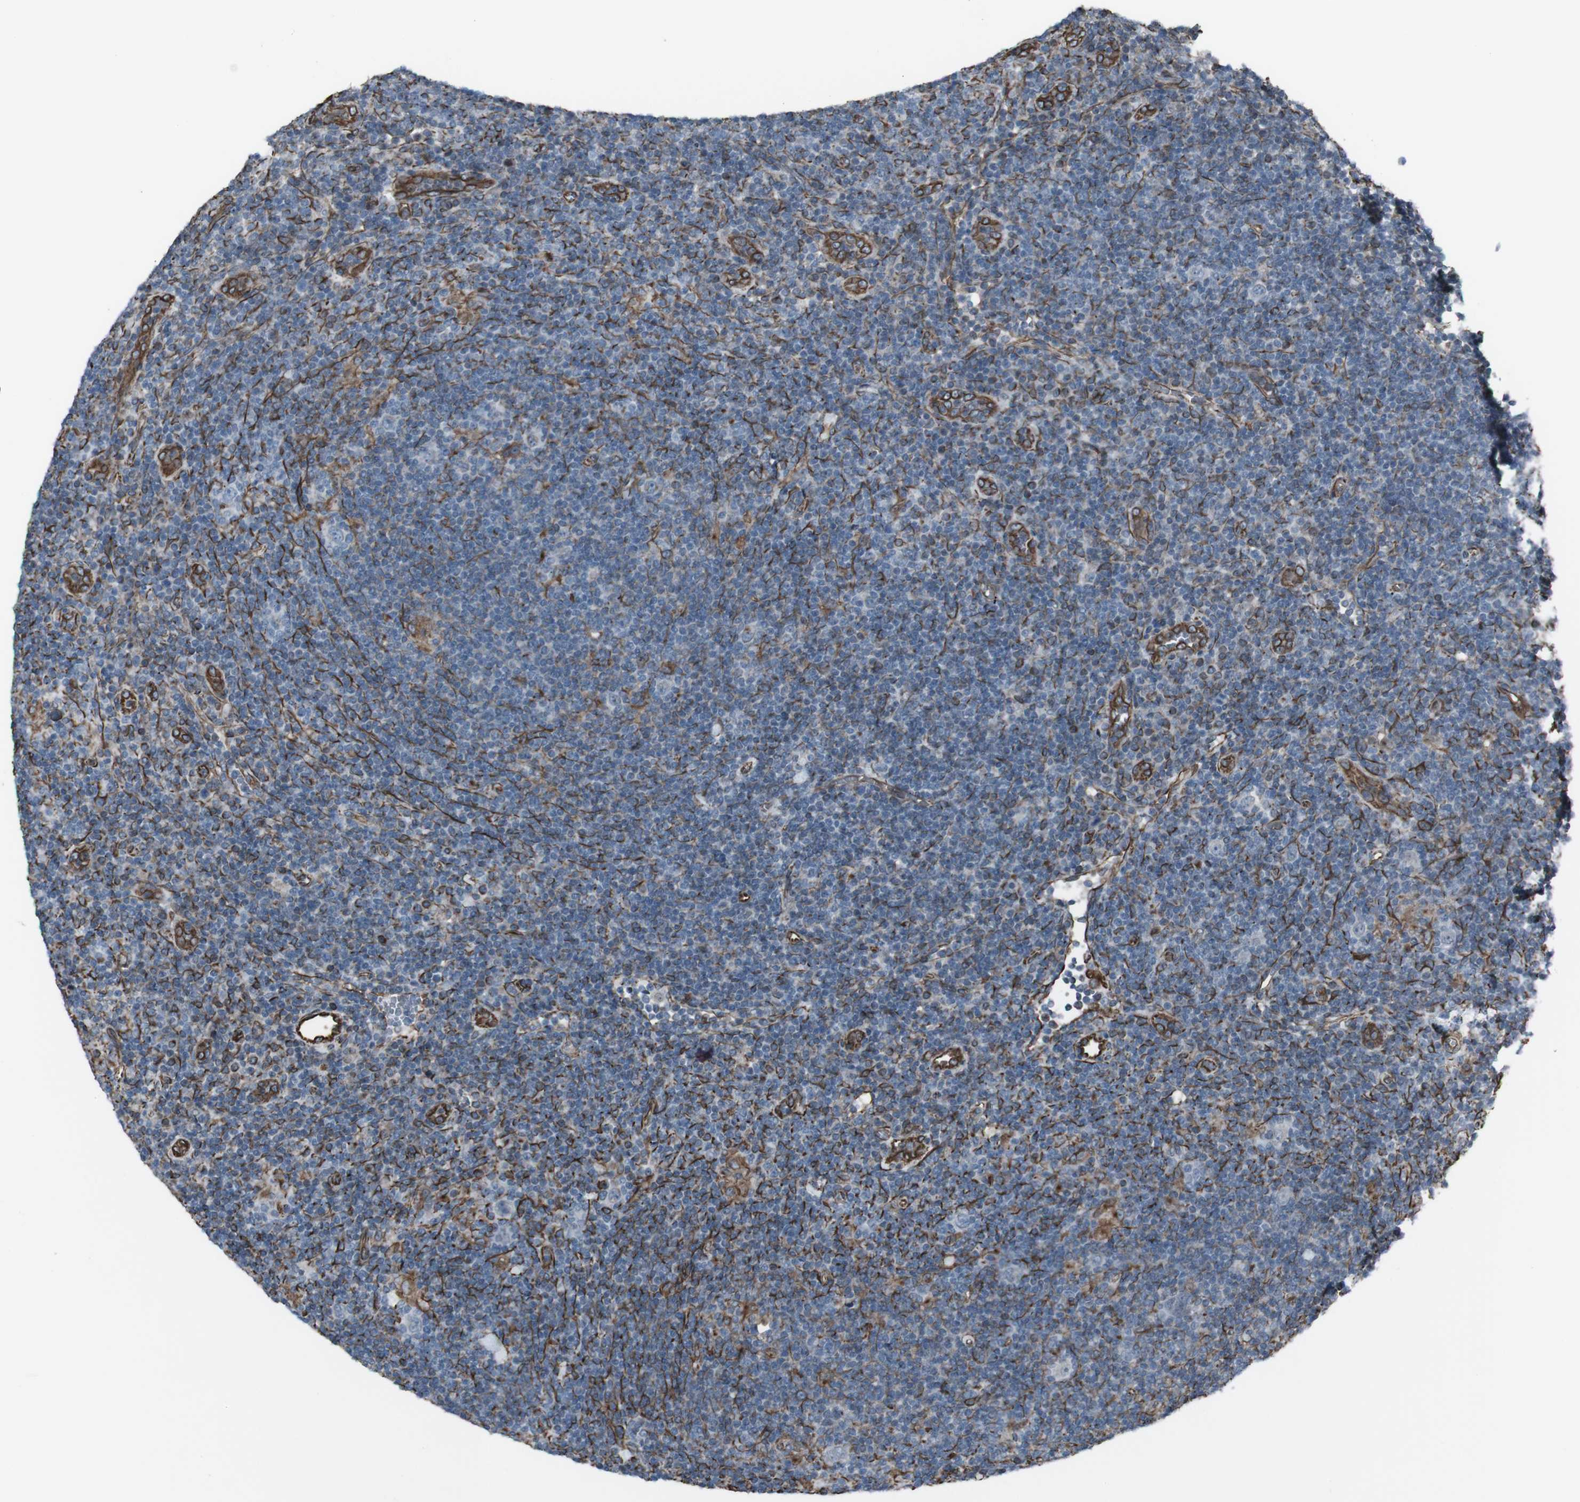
{"staining": {"intensity": "negative", "quantity": "none", "location": "none"}, "tissue": "lymphoma", "cell_type": "Tumor cells", "image_type": "cancer", "snomed": [{"axis": "morphology", "description": "Hodgkin's disease, NOS"}, {"axis": "topography", "description": "Lymph node"}], "caption": "IHC of human Hodgkin's disease displays no staining in tumor cells.", "gene": "TMEM141", "patient": {"sex": "female", "age": 57}}